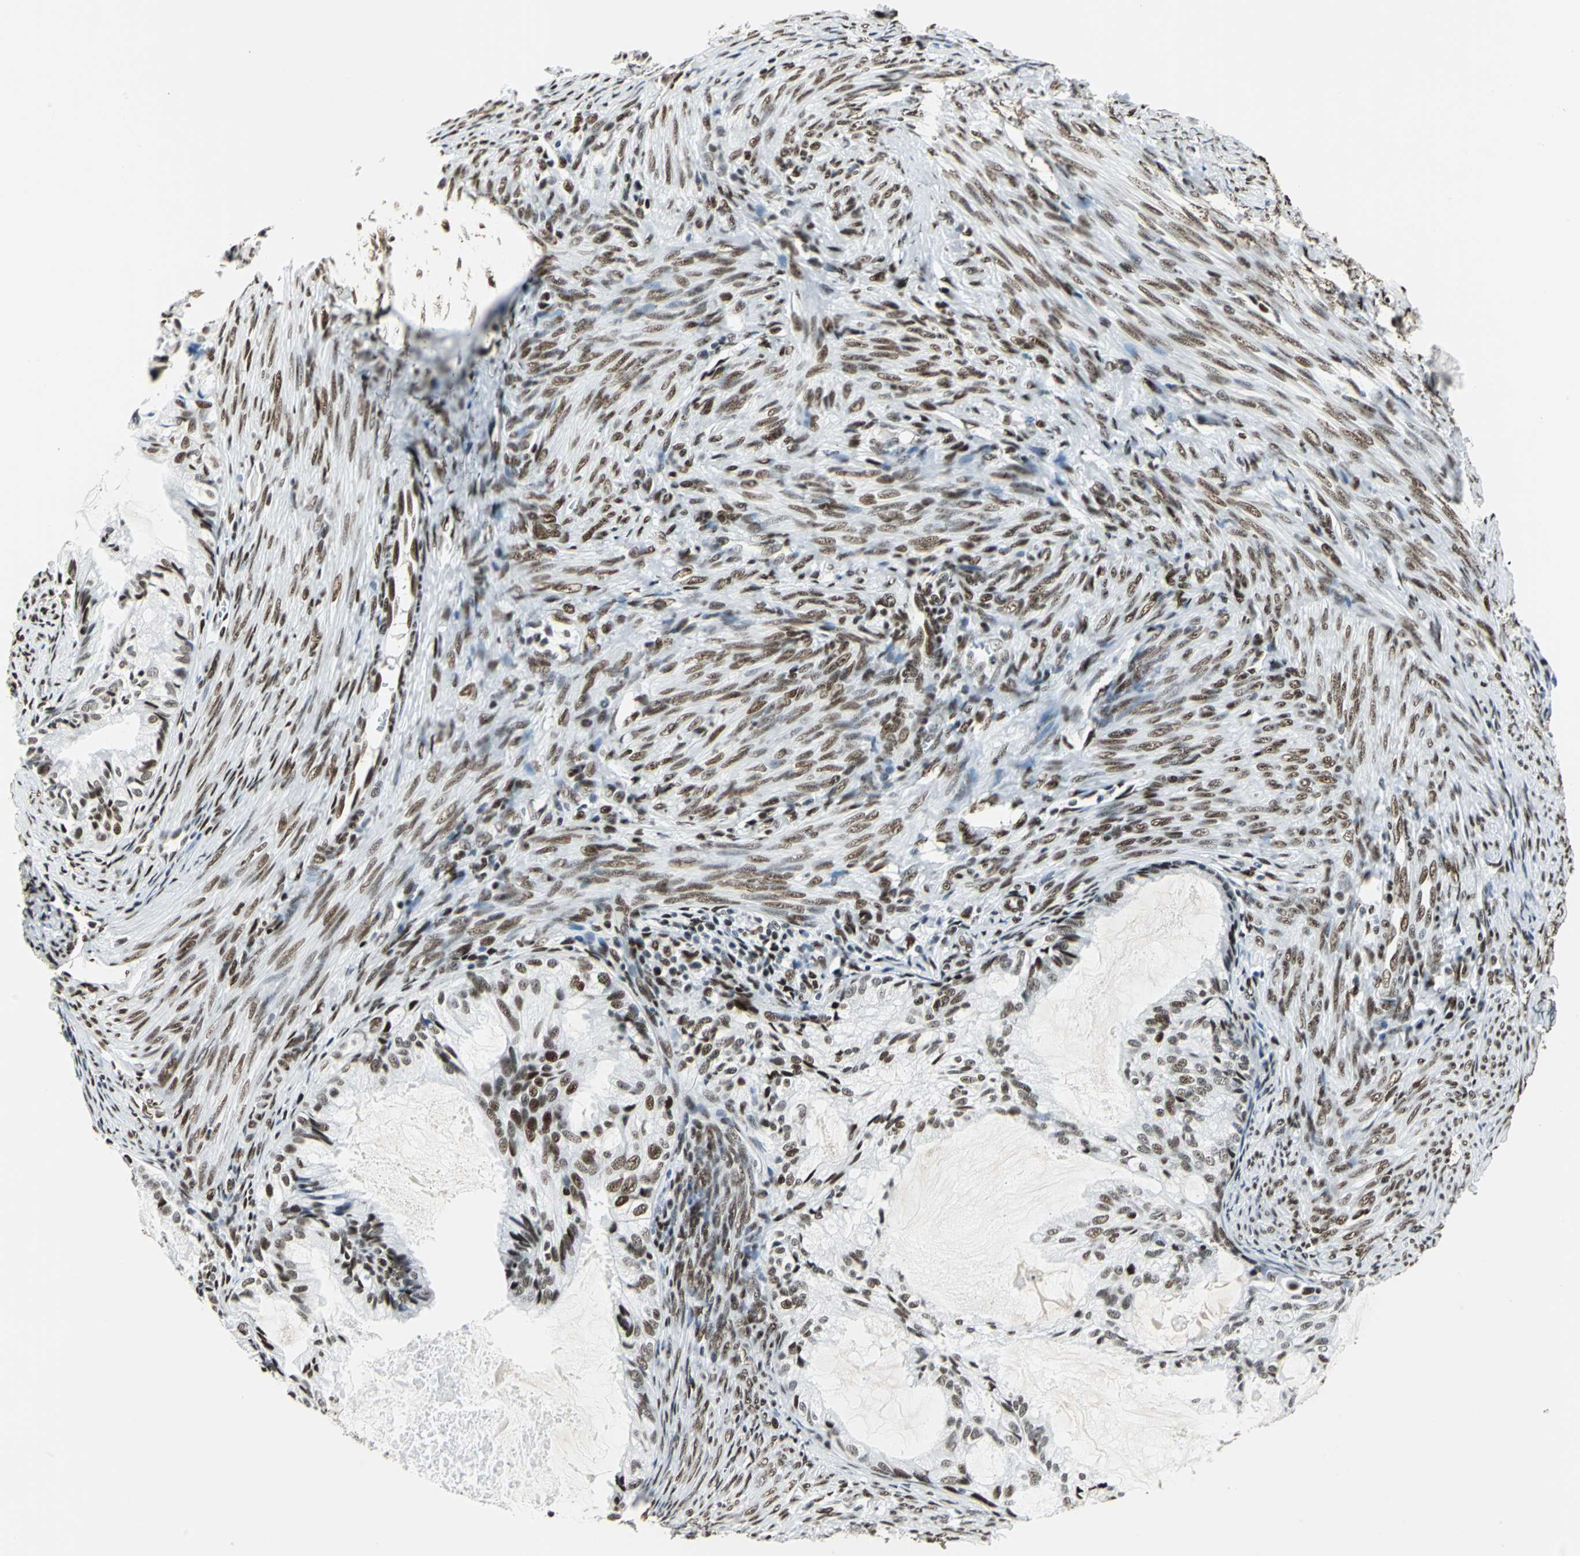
{"staining": {"intensity": "moderate", "quantity": ">75%", "location": "nuclear"}, "tissue": "cervical cancer", "cell_type": "Tumor cells", "image_type": "cancer", "snomed": [{"axis": "morphology", "description": "Normal tissue, NOS"}, {"axis": "morphology", "description": "Adenocarcinoma, NOS"}, {"axis": "topography", "description": "Cervix"}, {"axis": "topography", "description": "Endometrium"}], "caption": "Cervical adenocarcinoma was stained to show a protein in brown. There is medium levels of moderate nuclear staining in about >75% of tumor cells.", "gene": "HDAC2", "patient": {"sex": "female", "age": 86}}